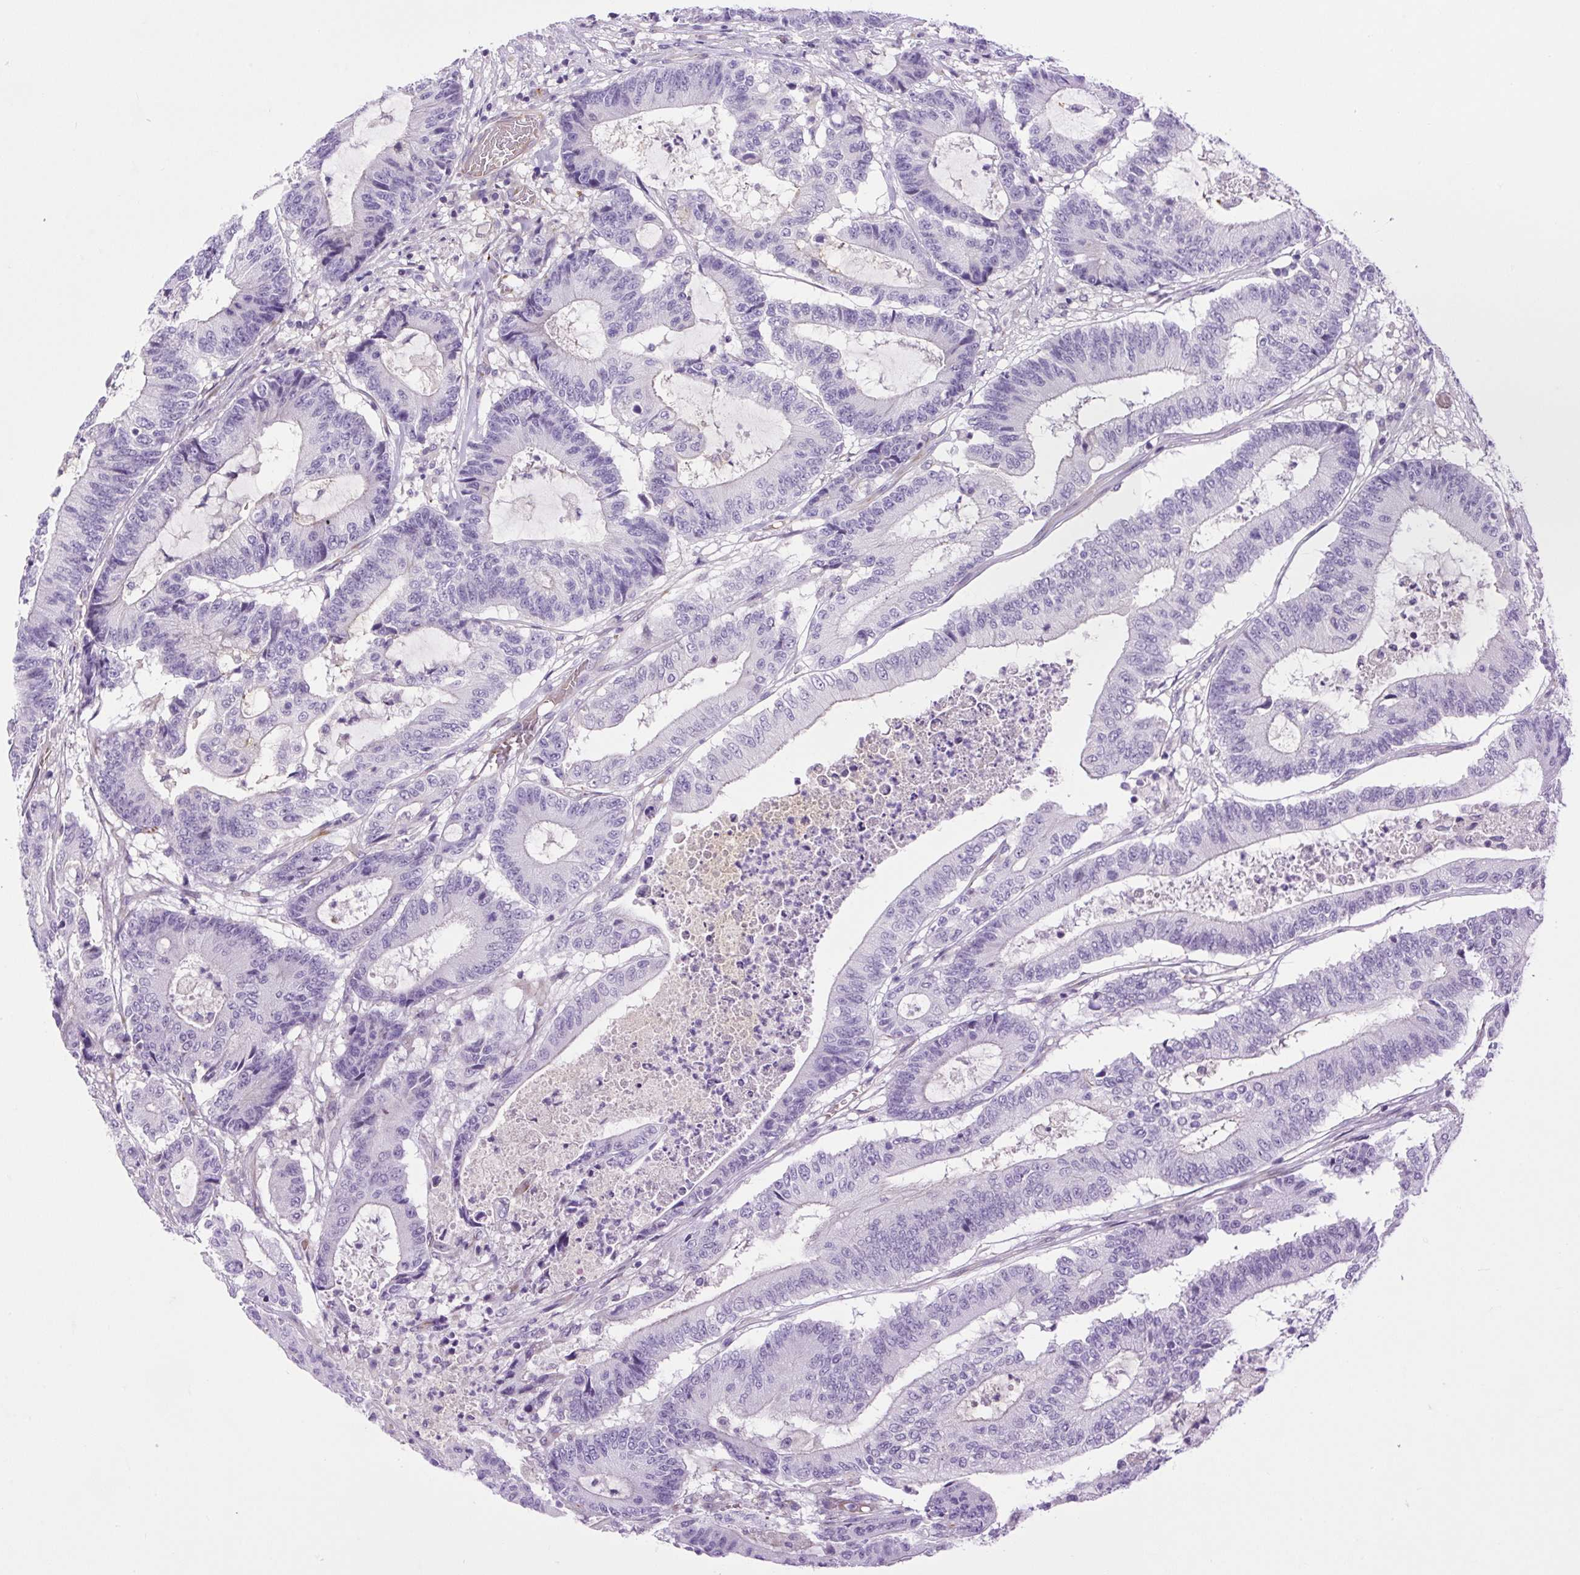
{"staining": {"intensity": "negative", "quantity": "none", "location": "none"}, "tissue": "colorectal cancer", "cell_type": "Tumor cells", "image_type": "cancer", "snomed": [{"axis": "morphology", "description": "Adenocarcinoma, NOS"}, {"axis": "topography", "description": "Colon"}], "caption": "The IHC histopathology image has no significant staining in tumor cells of colorectal cancer (adenocarcinoma) tissue.", "gene": "VWA7", "patient": {"sex": "female", "age": 84}}